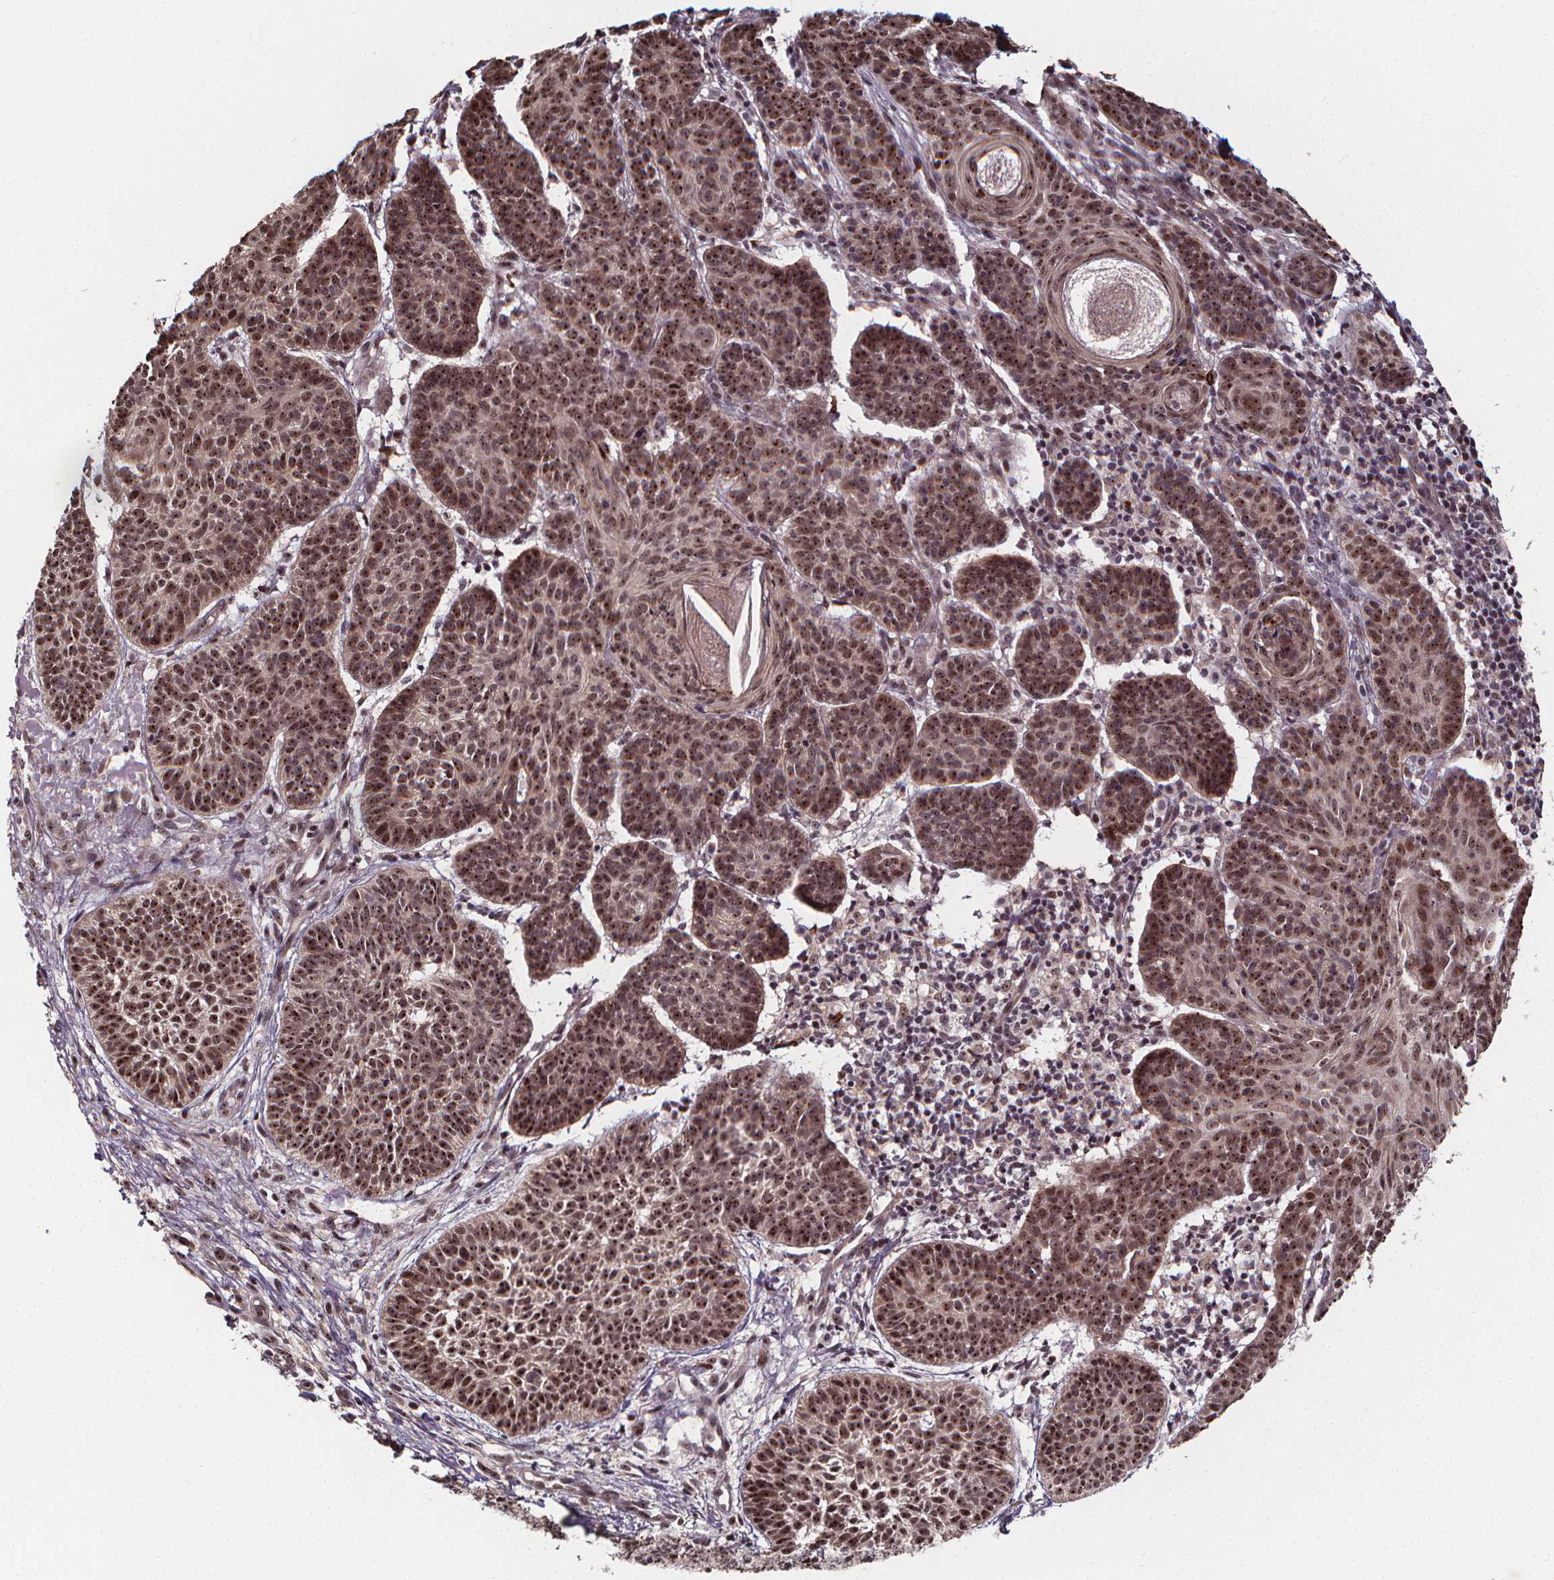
{"staining": {"intensity": "moderate", "quantity": ">75%", "location": "nuclear"}, "tissue": "skin cancer", "cell_type": "Tumor cells", "image_type": "cancer", "snomed": [{"axis": "morphology", "description": "Basal cell carcinoma"}, {"axis": "topography", "description": "Skin"}], "caption": "A high-resolution micrograph shows immunohistochemistry (IHC) staining of skin cancer (basal cell carcinoma), which reveals moderate nuclear positivity in approximately >75% of tumor cells.", "gene": "DDIT3", "patient": {"sex": "male", "age": 72}}